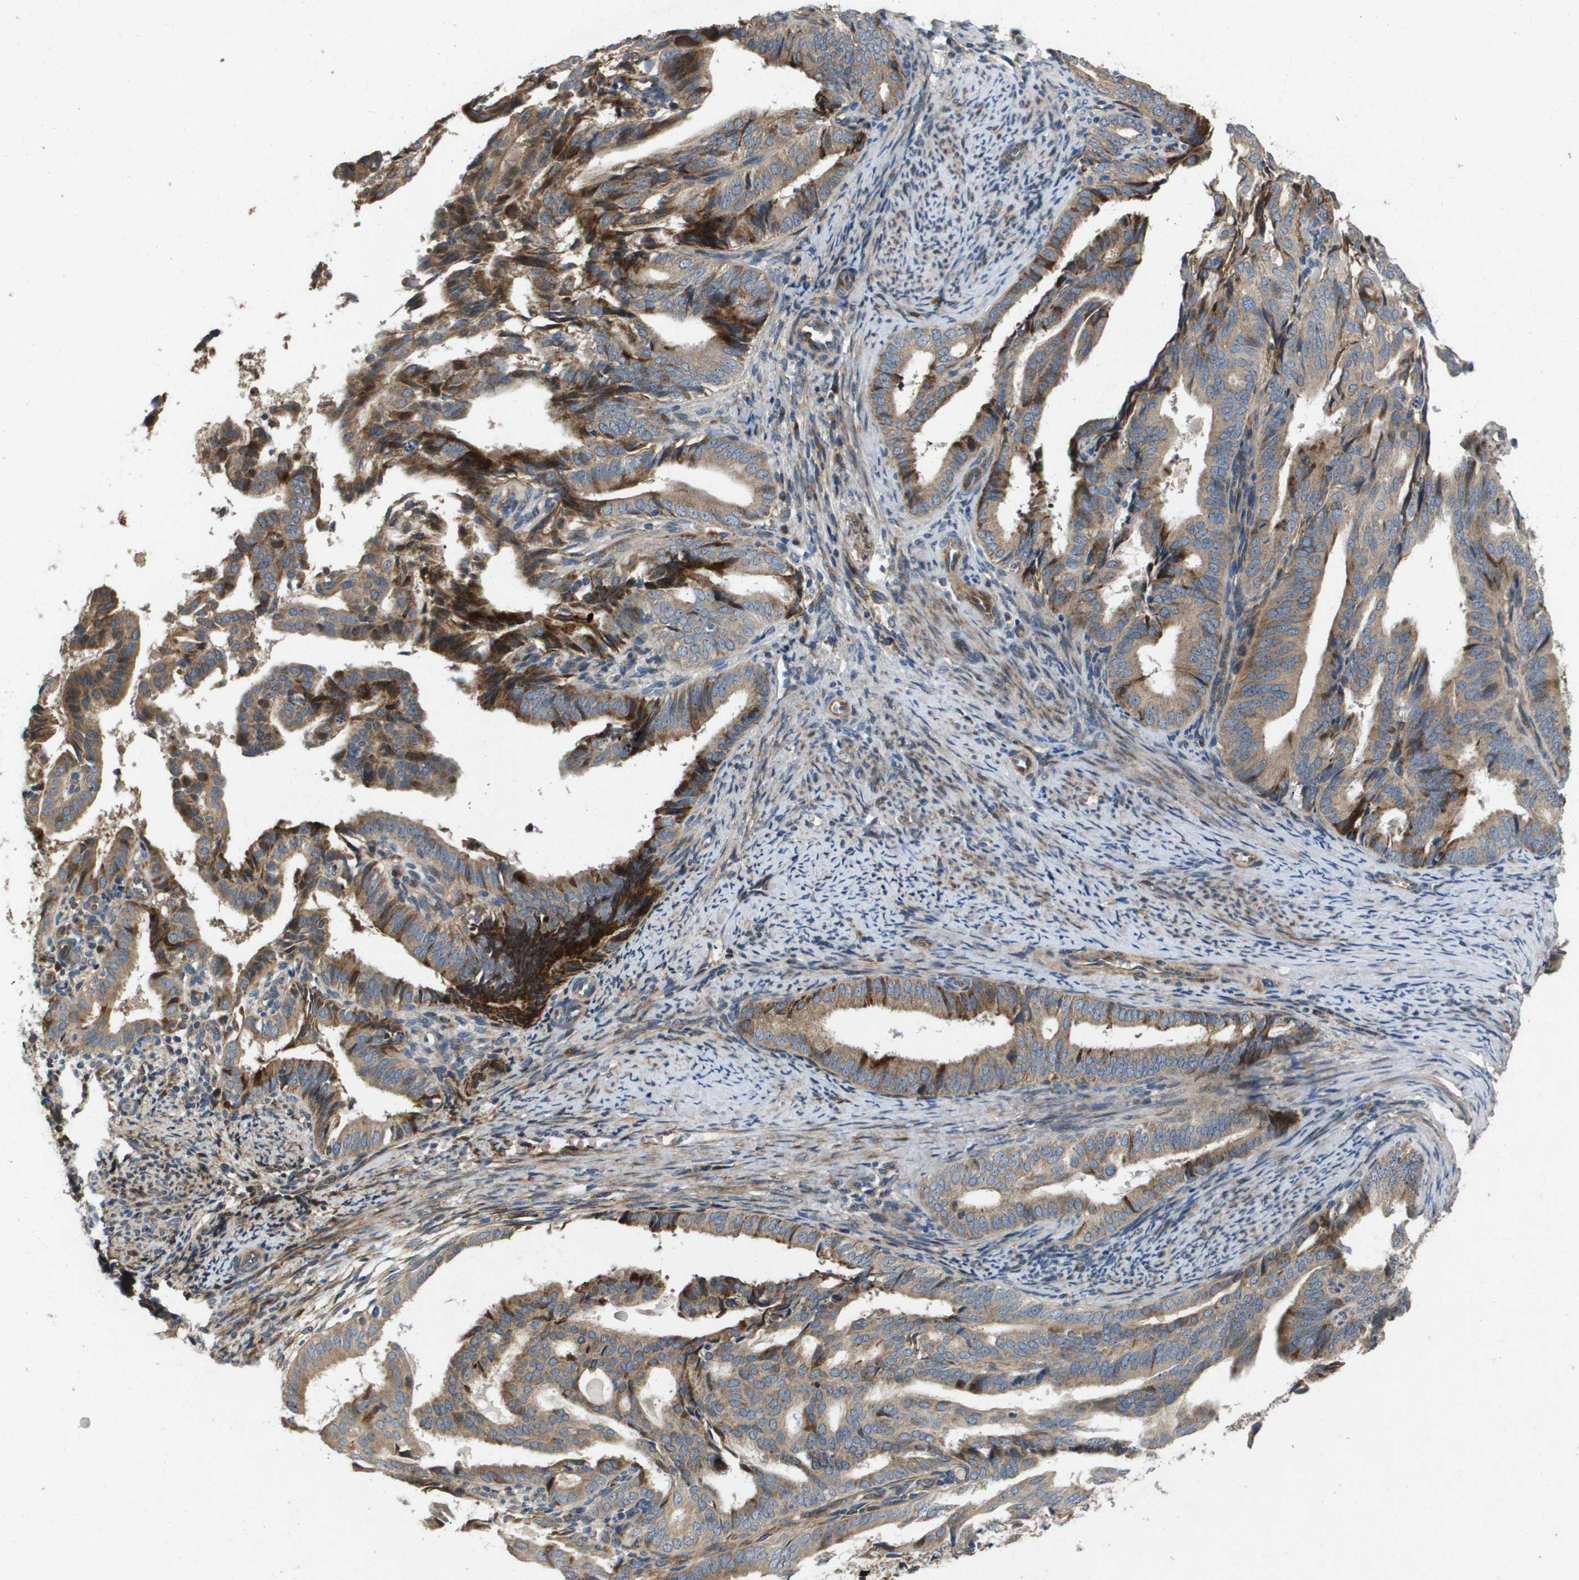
{"staining": {"intensity": "moderate", "quantity": ">75%", "location": "cytoplasmic/membranous"}, "tissue": "endometrial cancer", "cell_type": "Tumor cells", "image_type": "cancer", "snomed": [{"axis": "morphology", "description": "Adenocarcinoma, NOS"}, {"axis": "topography", "description": "Endometrium"}], "caption": "IHC image of neoplastic tissue: human endometrial cancer stained using immunohistochemistry (IHC) reveals medium levels of moderate protein expression localized specifically in the cytoplasmic/membranous of tumor cells, appearing as a cytoplasmic/membranous brown color.", "gene": "ENTPD2", "patient": {"sex": "female", "age": 58}}